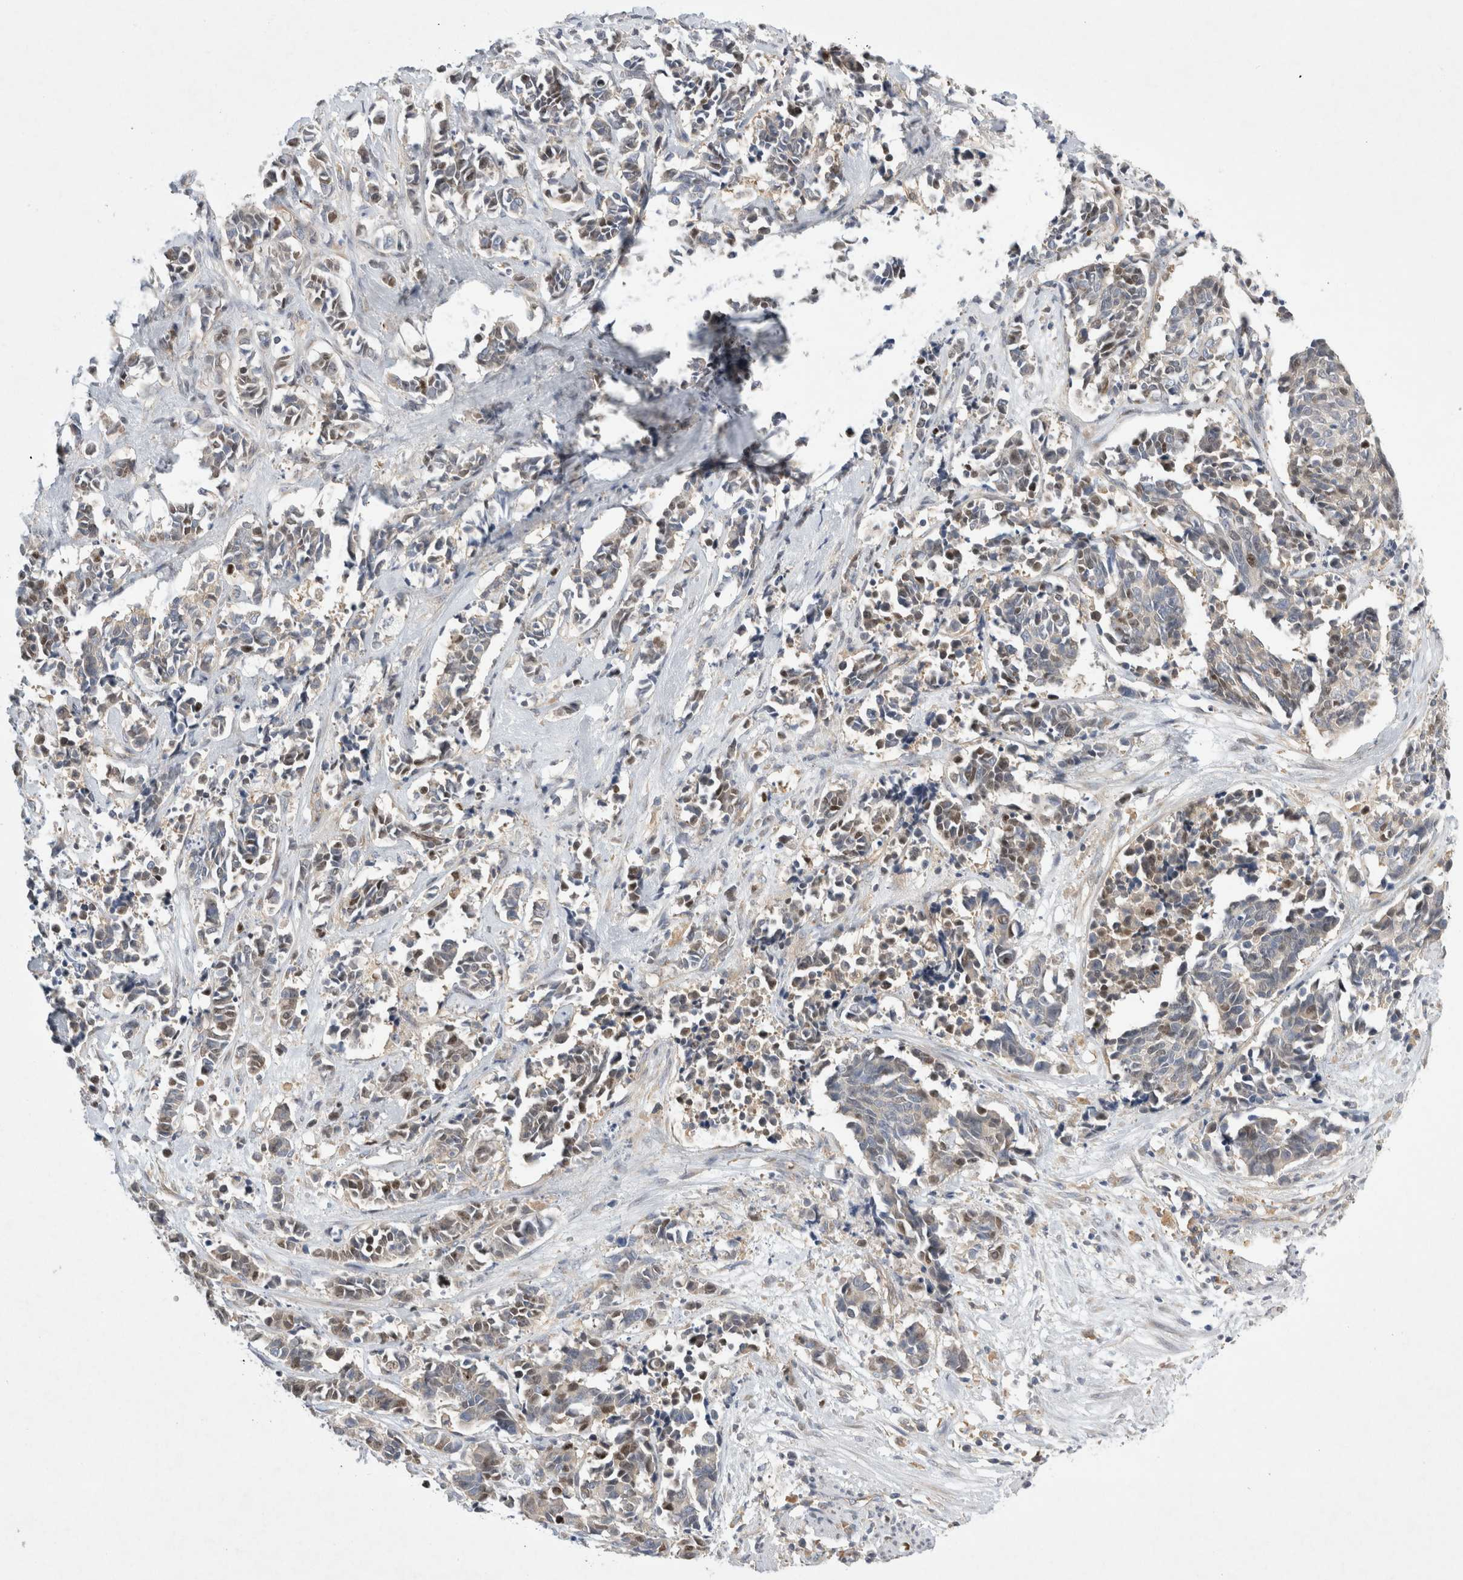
{"staining": {"intensity": "weak", "quantity": "25%-75%", "location": "cytoplasmic/membranous"}, "tissue": "cervical cancer", "cell_type": "Tumor cells", "image_type": "cancer", "snomed": [{"axis": "morphology", "description": "Normal tissue, NOS"}, {"axis": "morphology", "description": "Squamous cell carcinoma, NOS"}, {"axis": "topography", "description": "Cervix"}], "caption": "Cervical cancer stained for a protein displays weak cytoplasmic/membranous positivity in tumor cells. Using DAB (brown) and hematoxylin (blue) stains, captured at high magnification using brightfield microscopy.", "gene": "CDCA7L", "patient": {"sex": "female", "age": 35}}